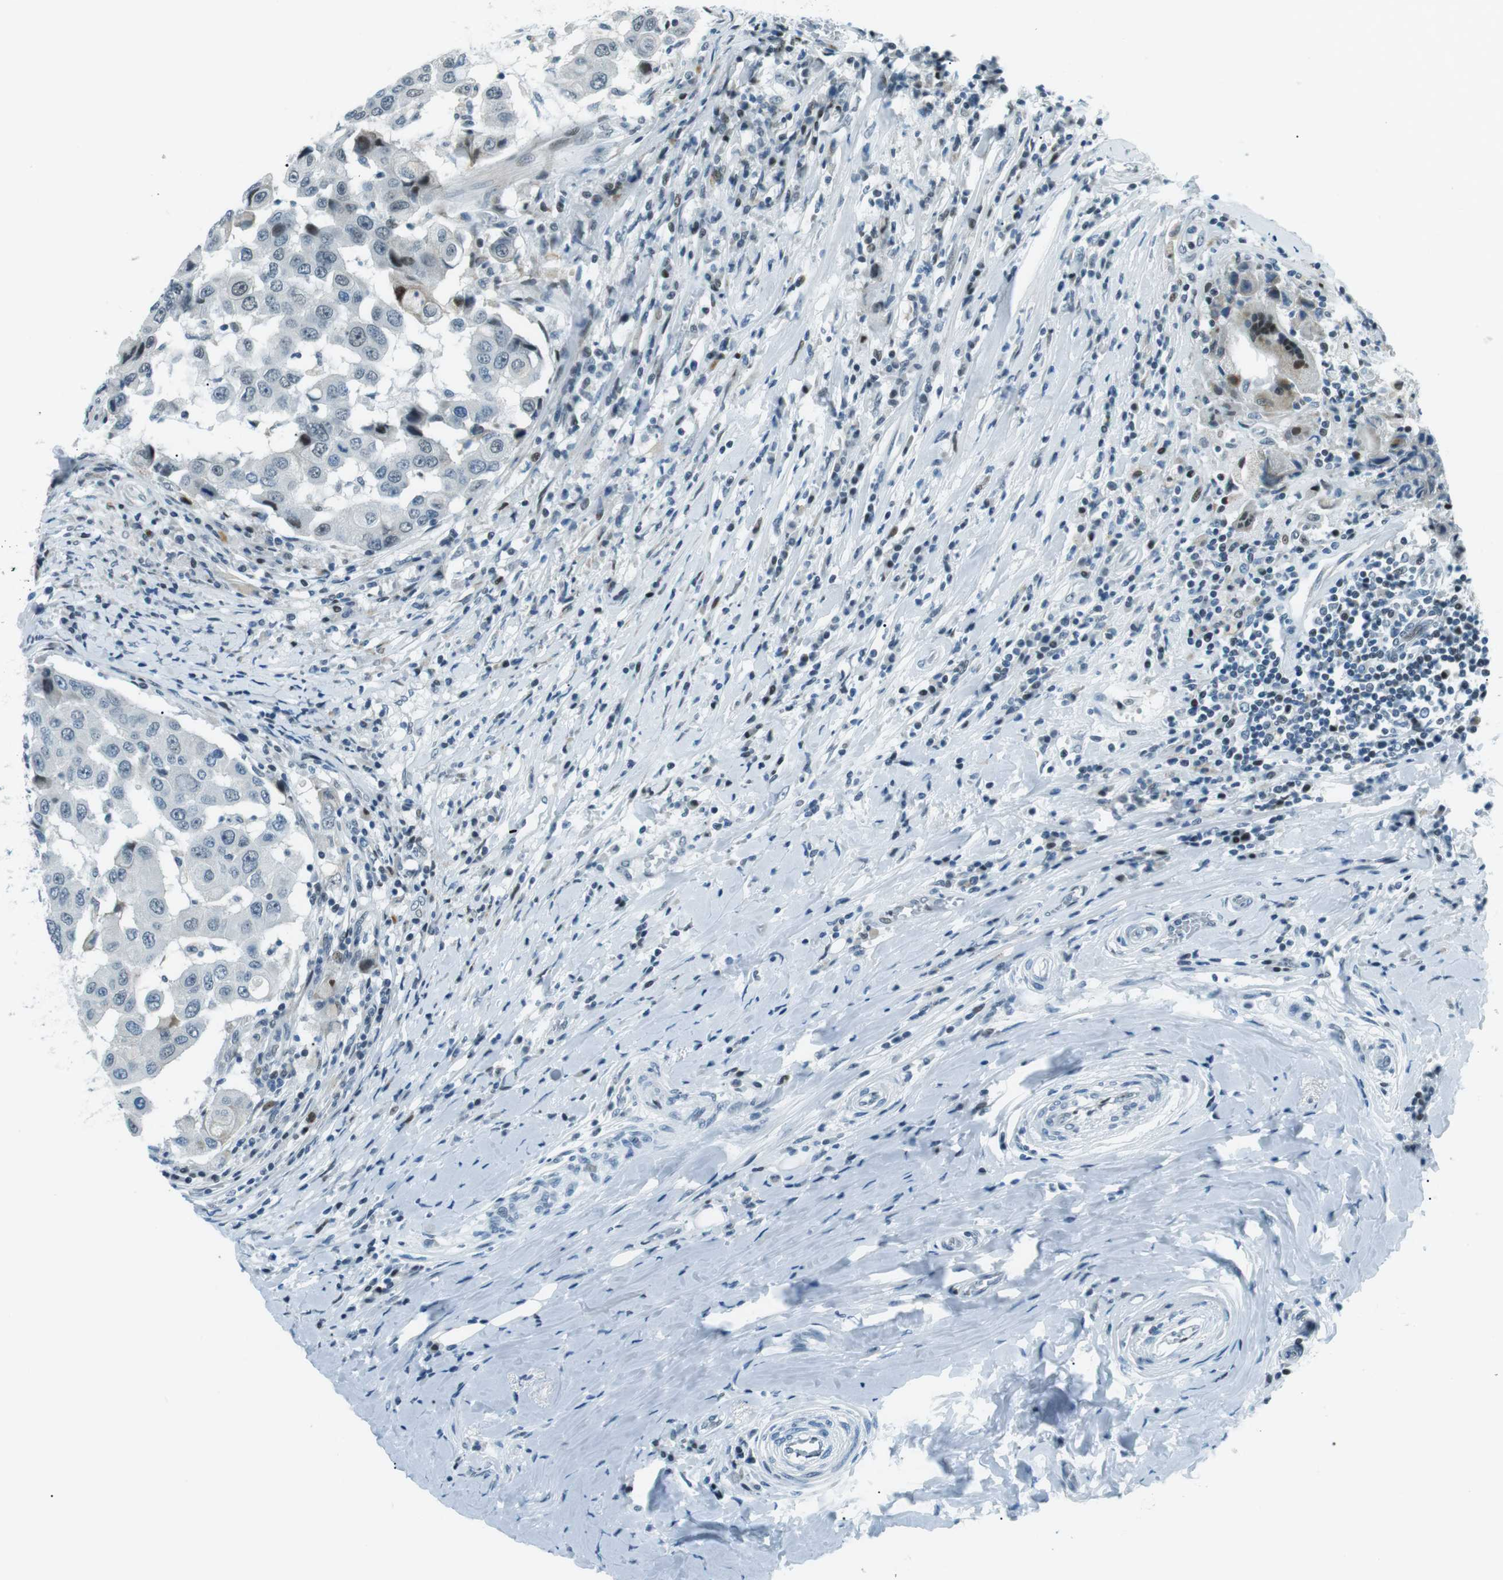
{"staining": {"intensity": "negative", "quantity": "none", "location": "none"}, "tissue": "breast cancer", "cell_type": "Tumor cells", "image_type": "cancer", "snomed": [{"axis": "morphology", "description": "Duct carcinoma"}, {"axis": "topography", "description": "Breast"}], "caption": "Breast invasive ductal carcinoma stained for a protein using immunohistochemistry demonstrates no staining tumor cells.", "gene": "PJA1", "patient": {"sex": "female", "age": 27}}